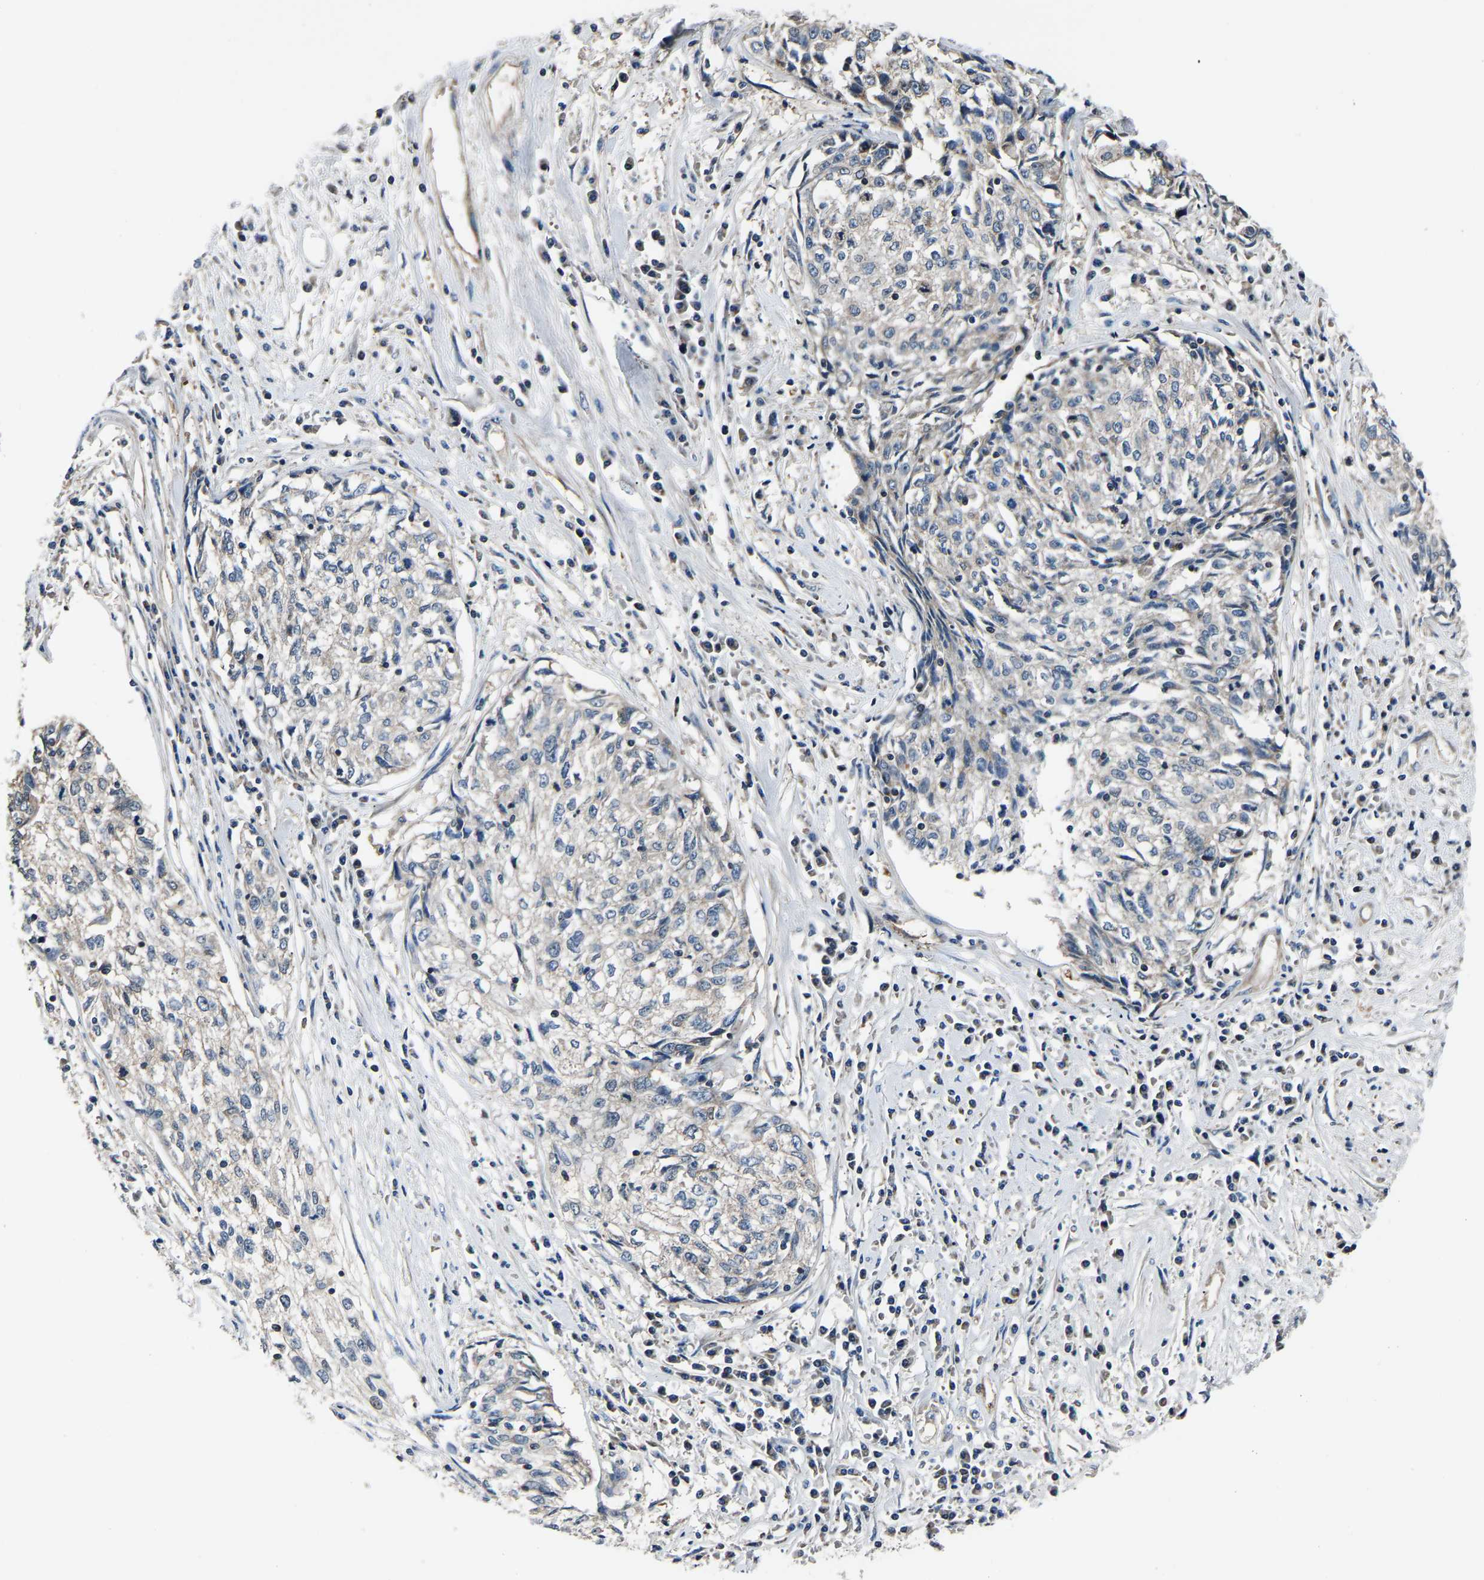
{"staining": {"intensity": "negative", "quantity": "none", "location": "none"}, "tissue": "cervical cancer", "cell_type": "Tumor cells", "image_type": "cancer", "snomed": [{"axis": "morphology", "description": "Squamous cell carcinoma, NOS"}, {"axis": "topography", "description": "Cervix"}], "caption": "The immunohistochemistry histopathology image has no significant staining in tumor cells of cervical cancer tissue.", "gene": "GGCT", "patient": {"sex": "female", "age": 57}}